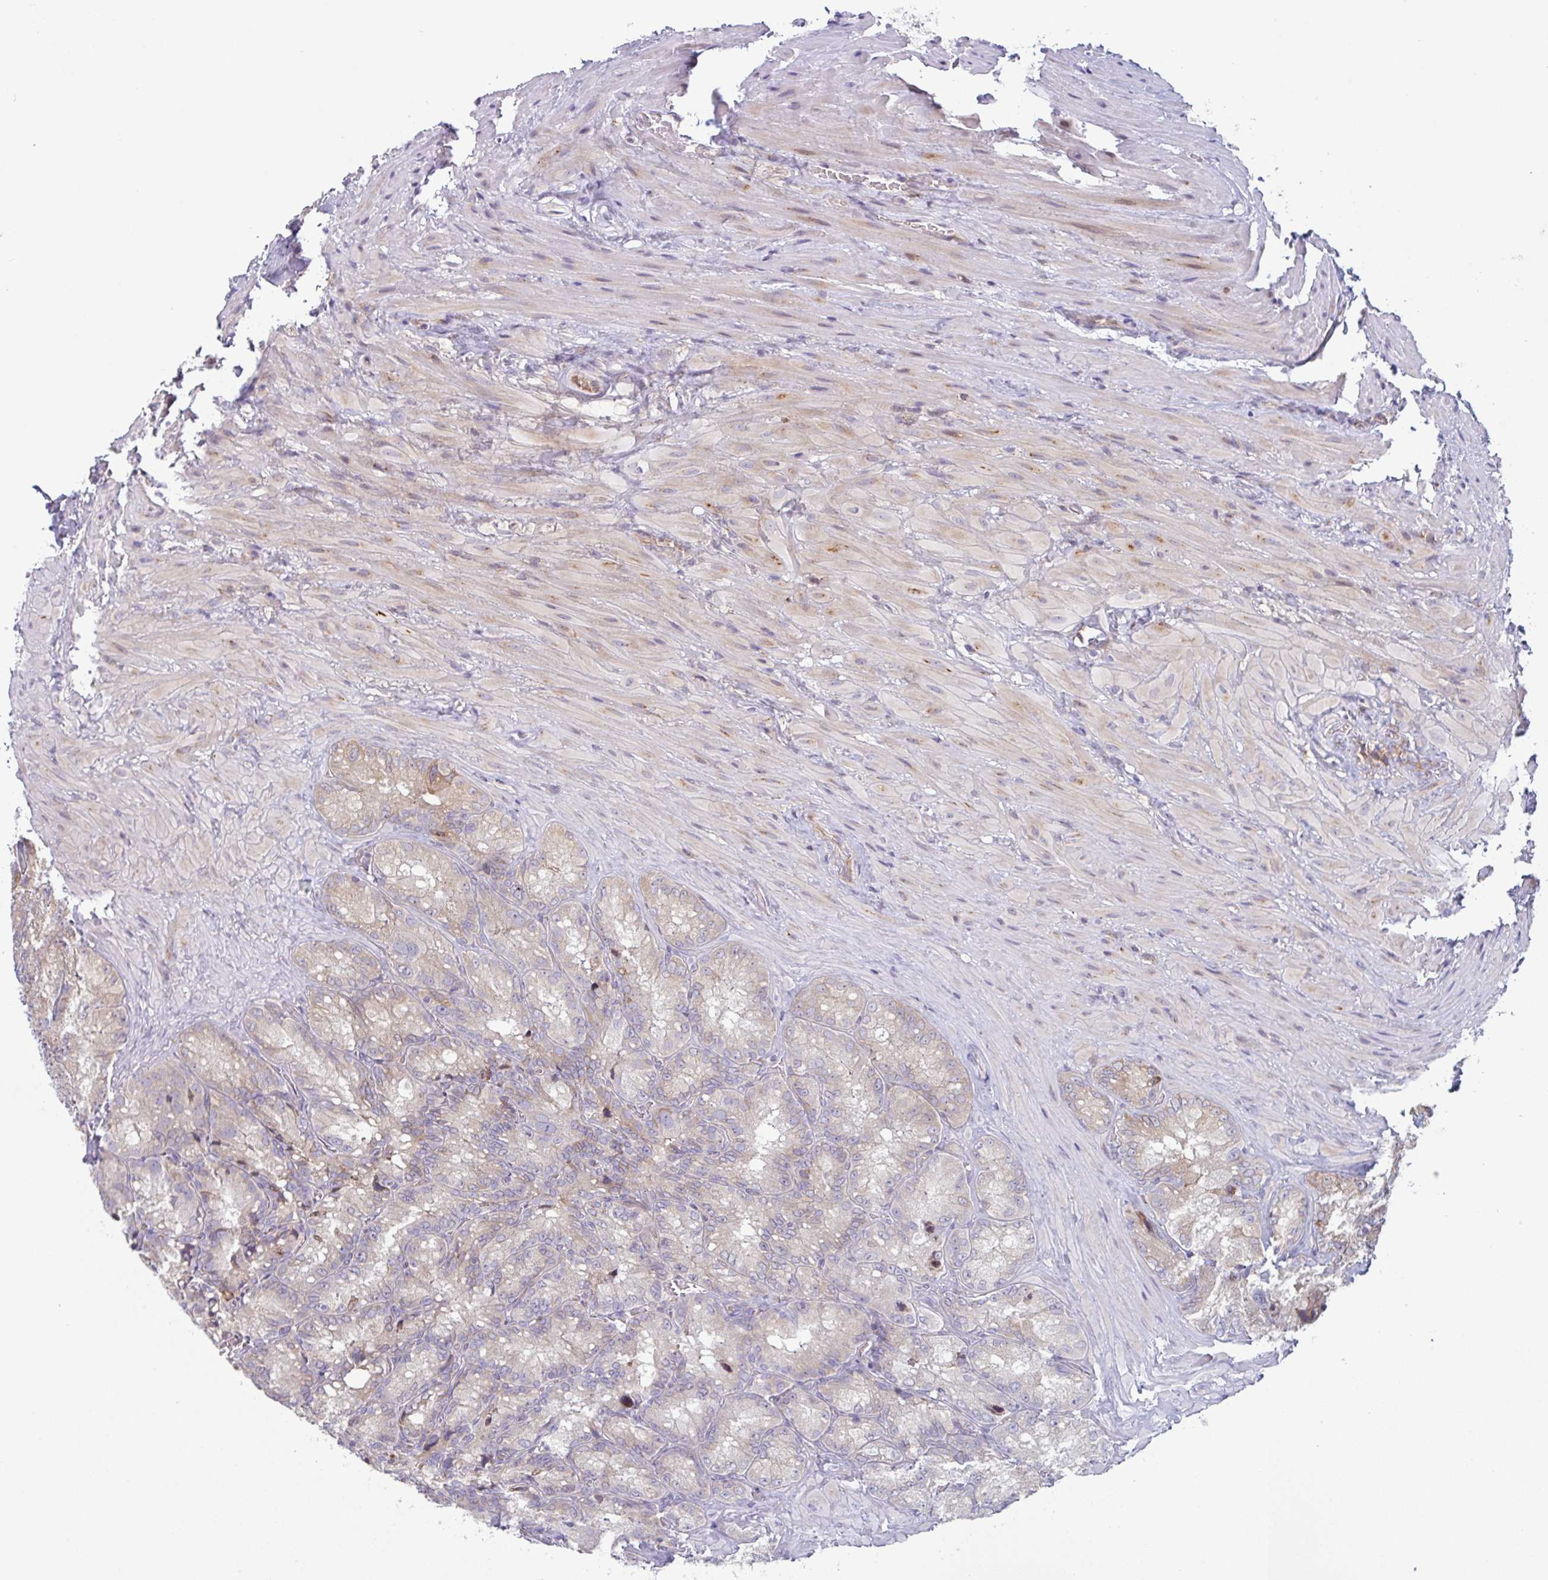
{"staining": {"intensity": "moderate", "quantity": "25%-75%", "location": "cytoplasmic/membranous"}, "tissue": "seminal vesicle", "cell_type": "Glandular cells", "image_type": "normal", "snomed": [{"axis": "morphology", "description": "Normal tissue, NOS"}, {"axis": "topography", "description": "Seminal veicle"}], "caption": "A photomicrograph of seminal vesicle stained for a protein reveals moderate cytoplasmic/membranous brown staining in glandular cells. (IHC, brightfield microscopy, high magnification).", "gene": "RIT1", "patient": {"sex": "male", "age": 47}}